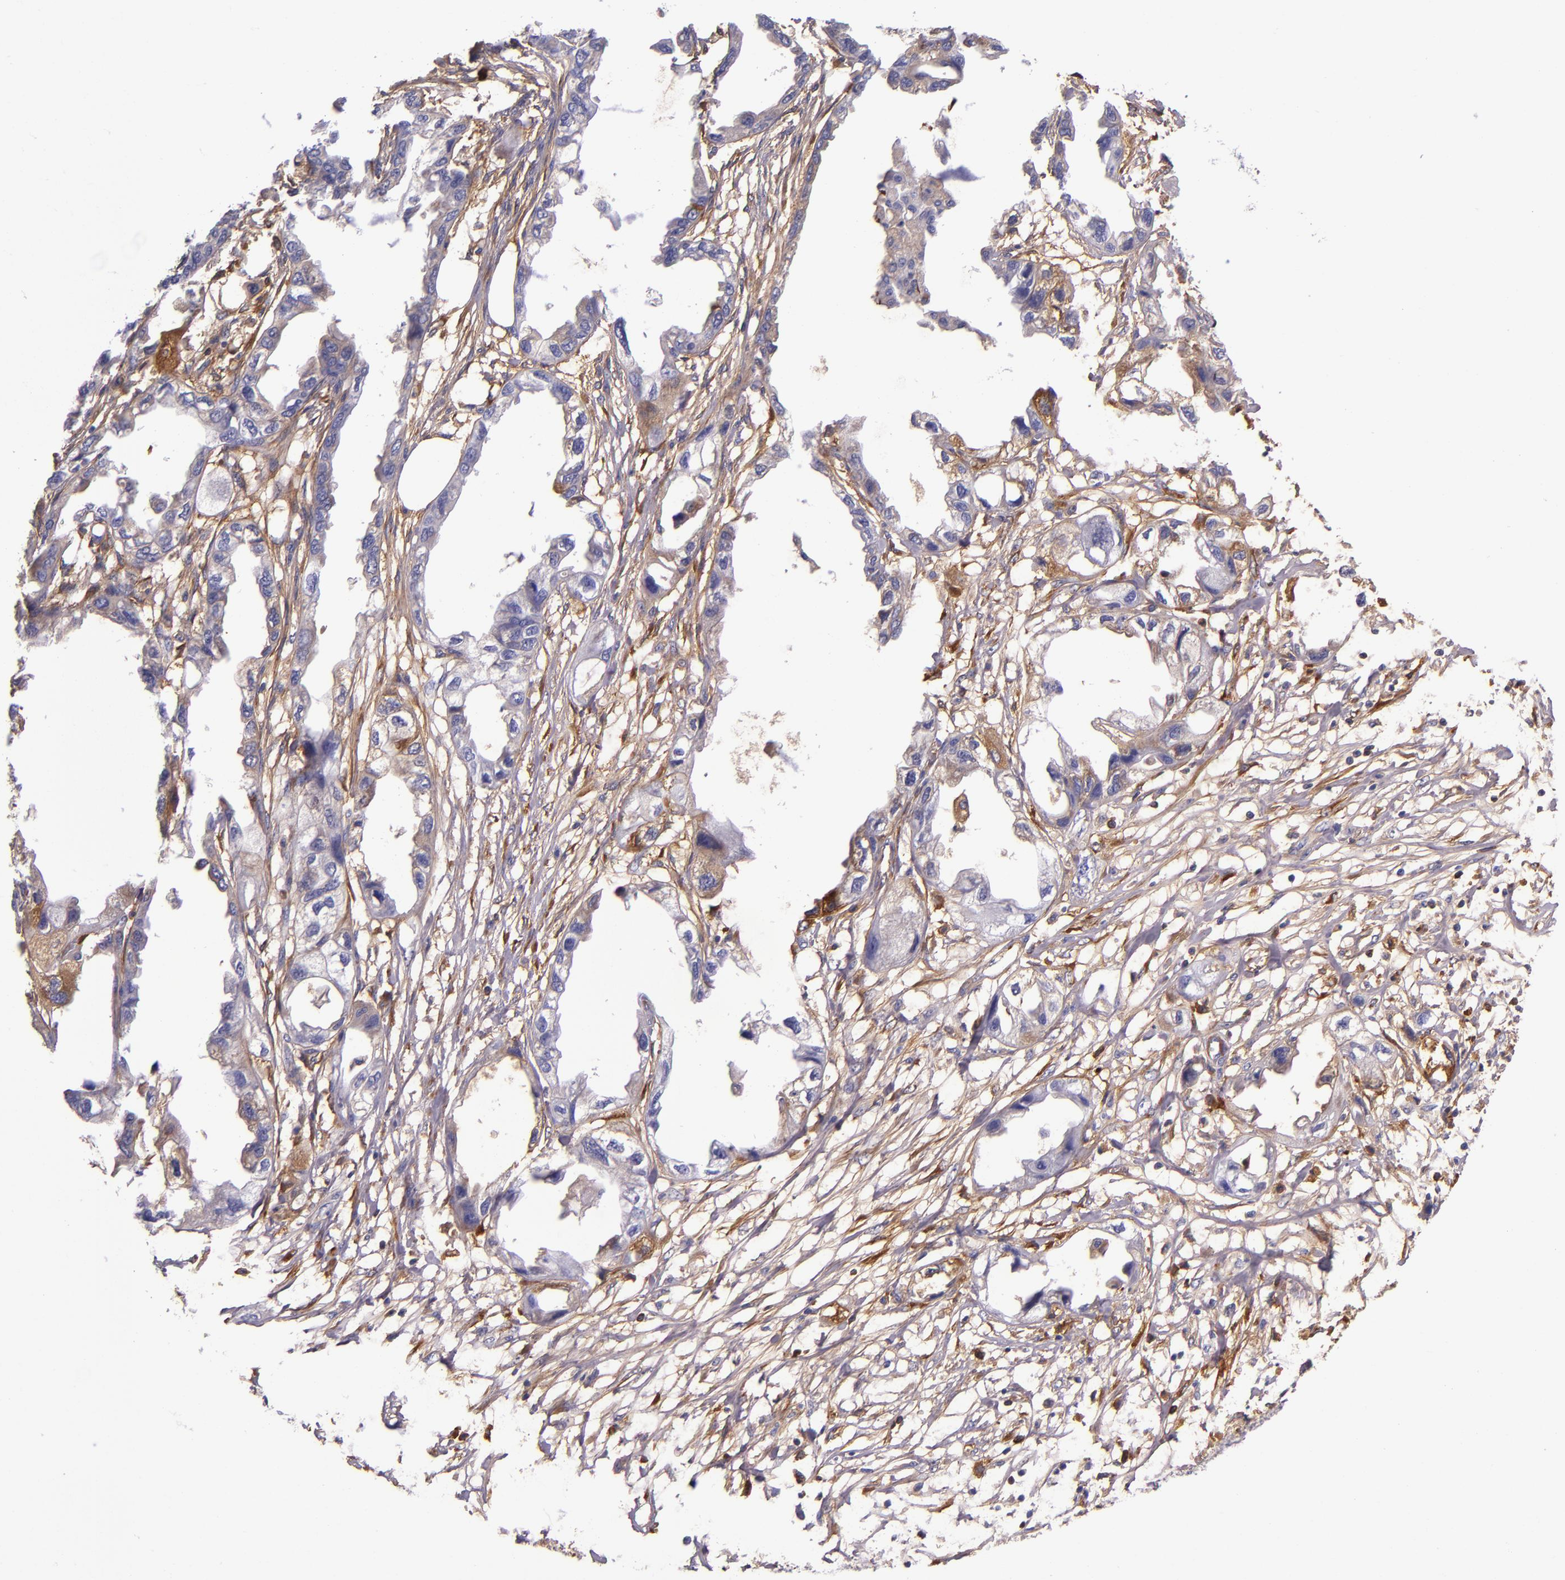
{"staining": {"intensity": "weak", "quantity": "<25%", "location": "cytoplasmic/membranous"}, "tissue": "endometrial cancer", "cell_type": "Tumor cells", "image_type": "cancer", "snomed": [{"axis": "morphology", "description": "Adenocarcinoma, NOS"}, {"axis": "topography", "description": "Endometrium"}], "caption": "Endometrial cancer was stained to show a protein in brown. There is no significant staining in tumor cells.", "gene": "CLEC3B", "patient": {"sex": "female", "age": 67}}